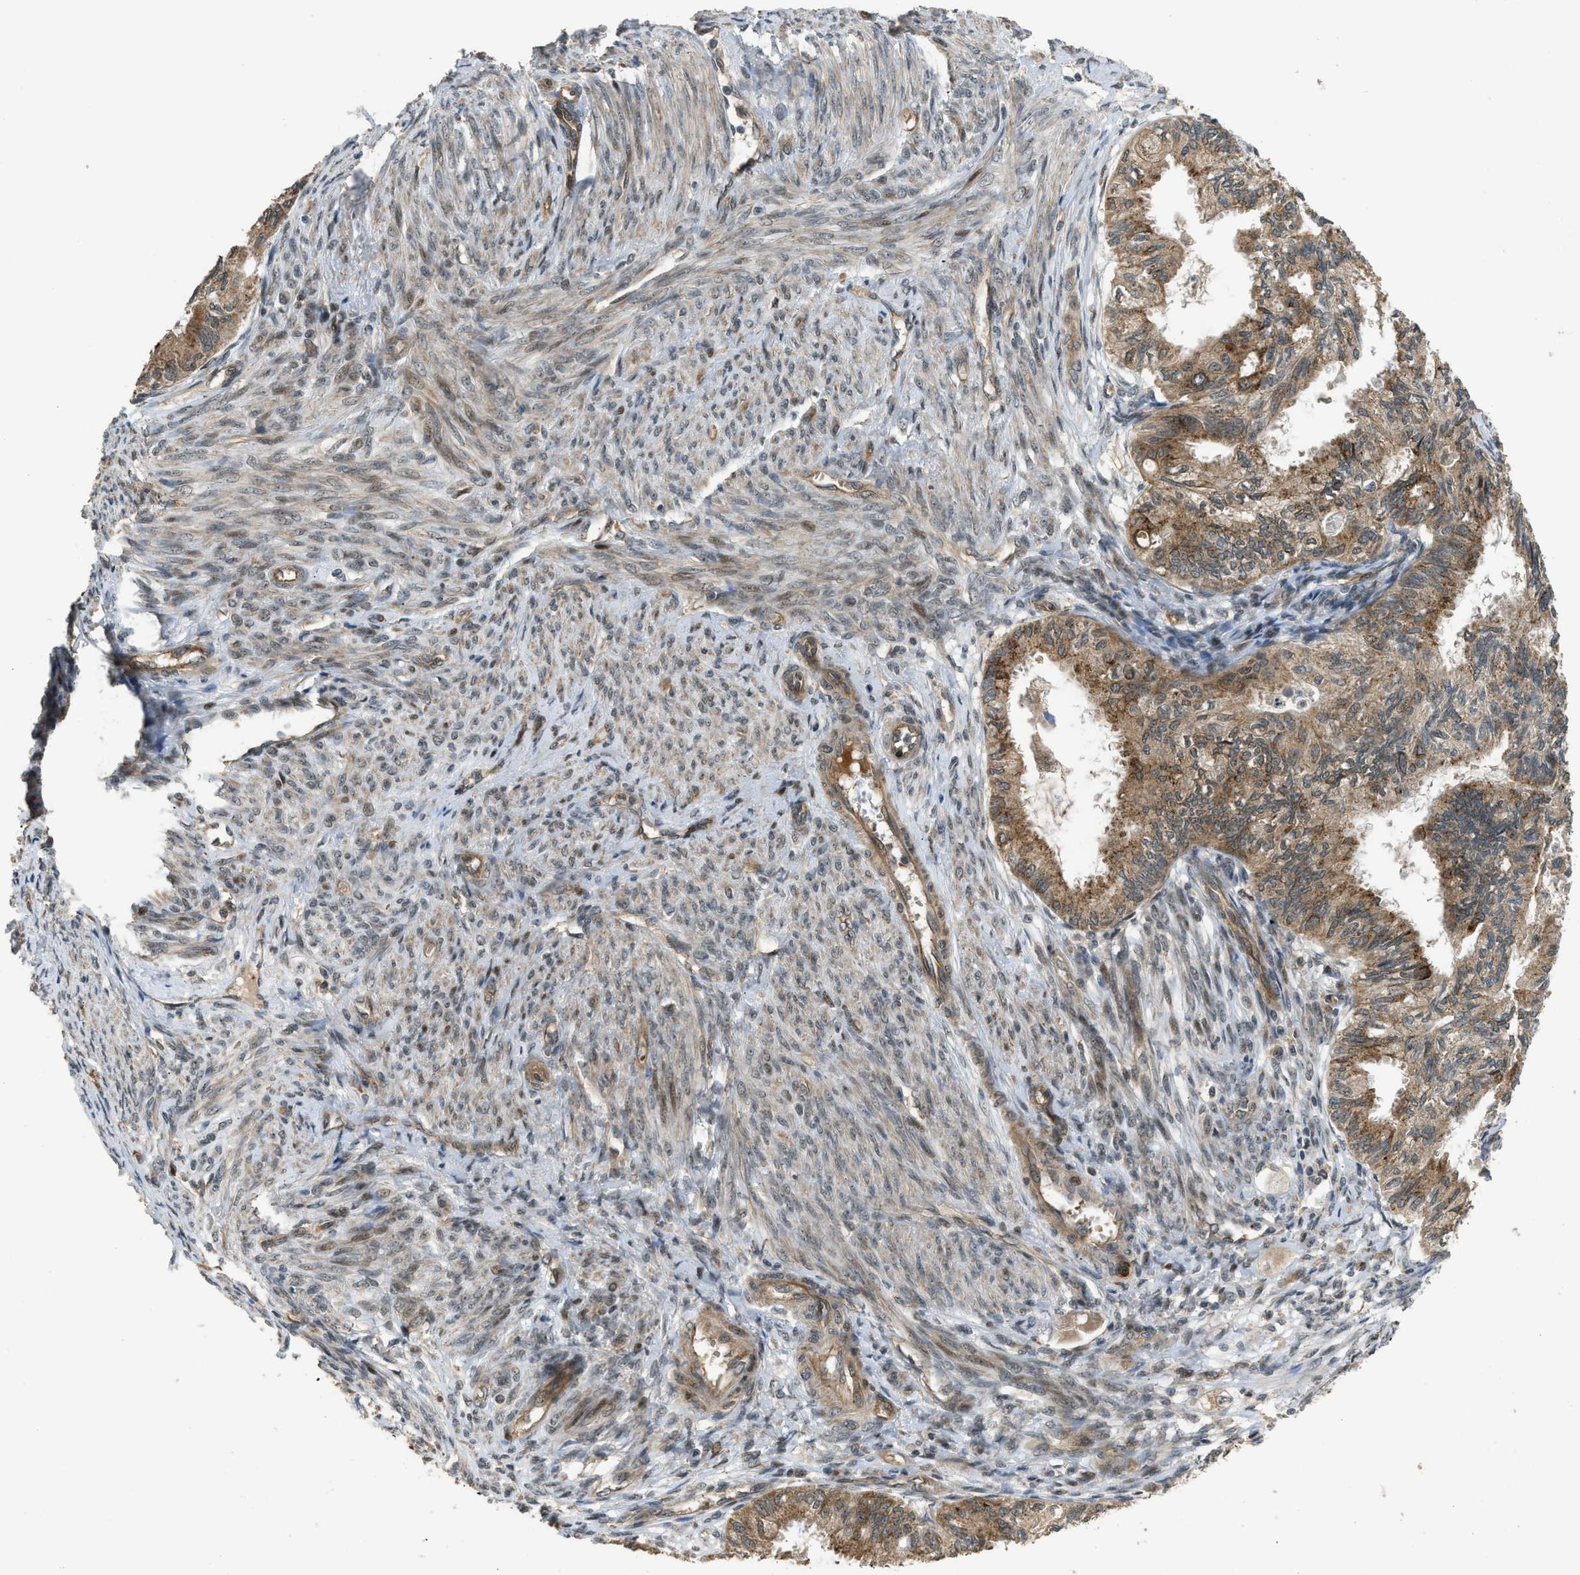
{"staining": {"intensity": "moderate", "quantity": ">75%", "location": "cytoplasmic/membranous"}, "tissue": "cervical cancer", "cell_type": "Tumor cells", "image_type": "cancer", "snomed": [{"axis": "morphology", "description": "Normal tissue, NOS"}, {"axis": "morphology", "description": "Adenocarcinoma, NOS"}, {"axis": "topography", "description": "Cervix"}, {"axis": "topography", "description": "Endometrium"}], "caption": "Immunohistochemistry of cervical adenocarcinoma displays medium levels of moderate cytoplasmic/membranous positivity in approximately >75% of tumor cells.", "gene": "GET1", "patient": {"sex": "female", "age": 86}}